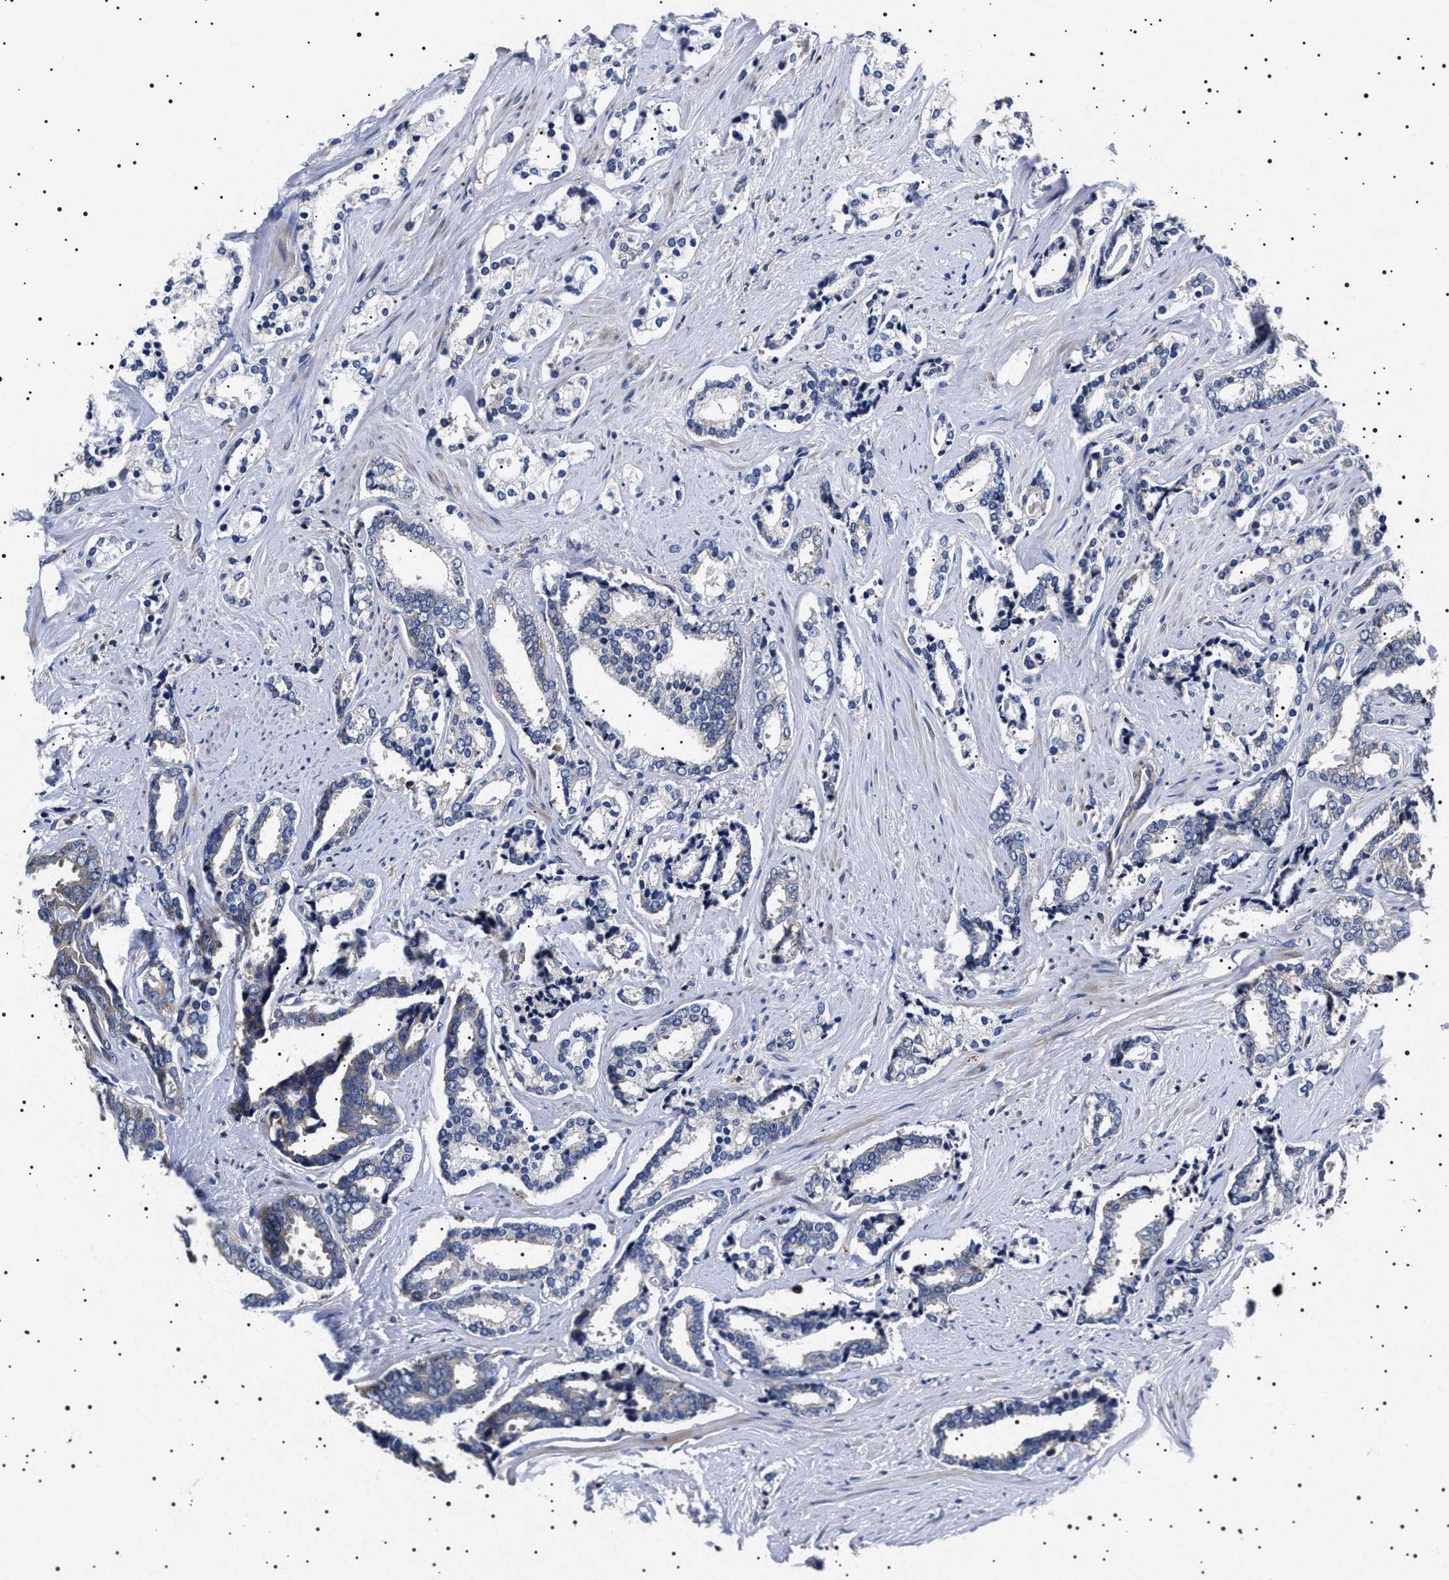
{"staining": {"intensity": "negative", "quantity": "none", "location": "none"}, "tissue": "prostate cancer", "cell_type": "Tumor cells", "image_type": "cancer", "snomed": [{"axis": "morphology", "description": "Adenocarcinoma, High grade"}, {"axis": "topography", "description": "Prostate"}], "caption": "The histopathology image reveals no staining of tumor cells in prostate high-grade adenocarcinoma.", "gene": "SLC4A7", "patient": {"sex": "male", "age": 67}}